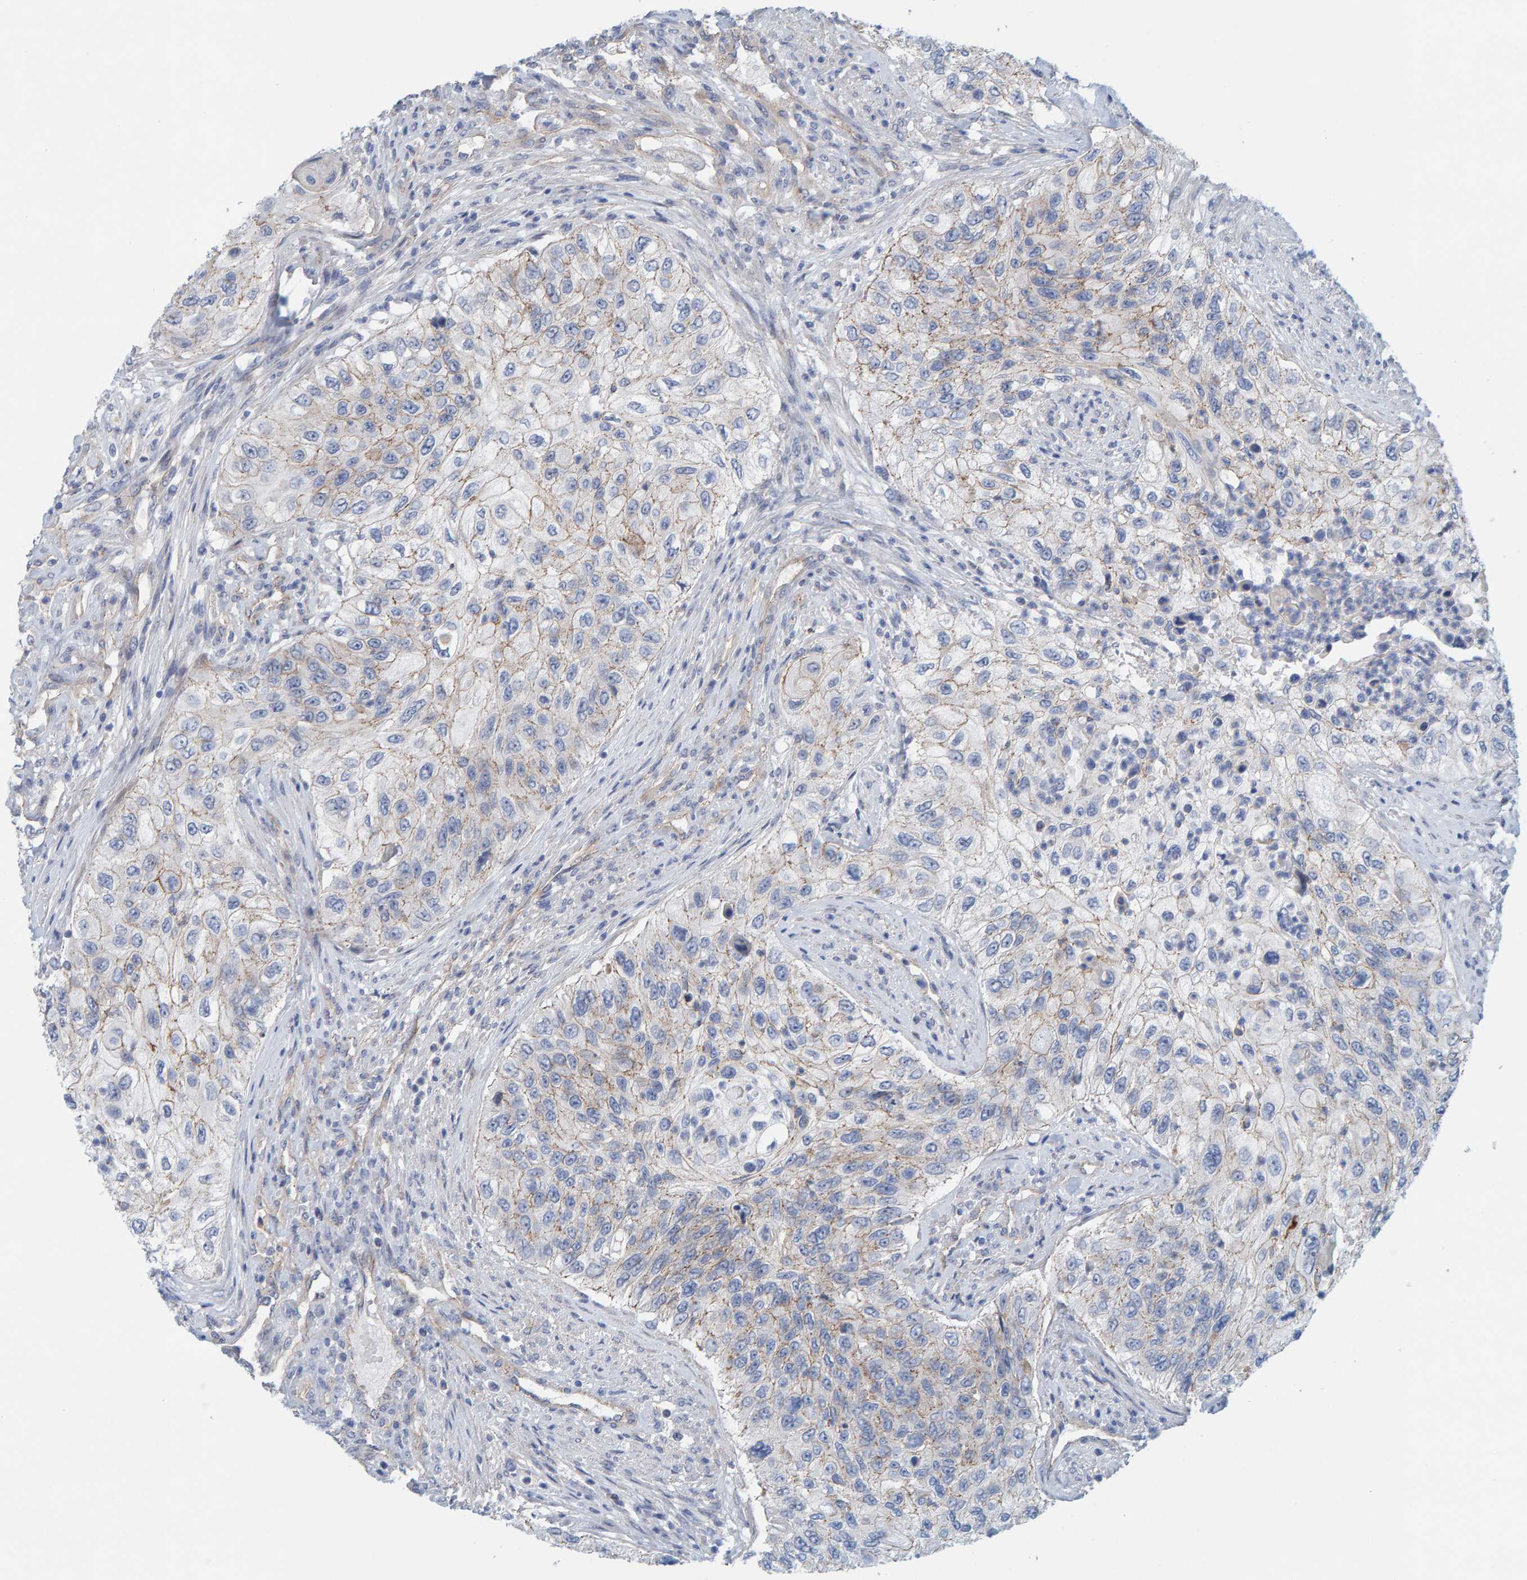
{"staining": {"intensity": "negative", "quantity": "none", "location": "none"}, "tissue": "urothelial cancer", "cell_type": "Tumor cells", "image_type": "cancer", "snomed": [{"axis": "morphology", "description": "Urothelial carcinoma, High grade"}, {"axis": "topography", "description": "Urinary bladder"}], "caption": "Tumor cells are negative for brown protein staining in urothelial carcinoma (high-grade).", "gene": "KRBA2", "patient": {"sex": "female", "age": 60}}